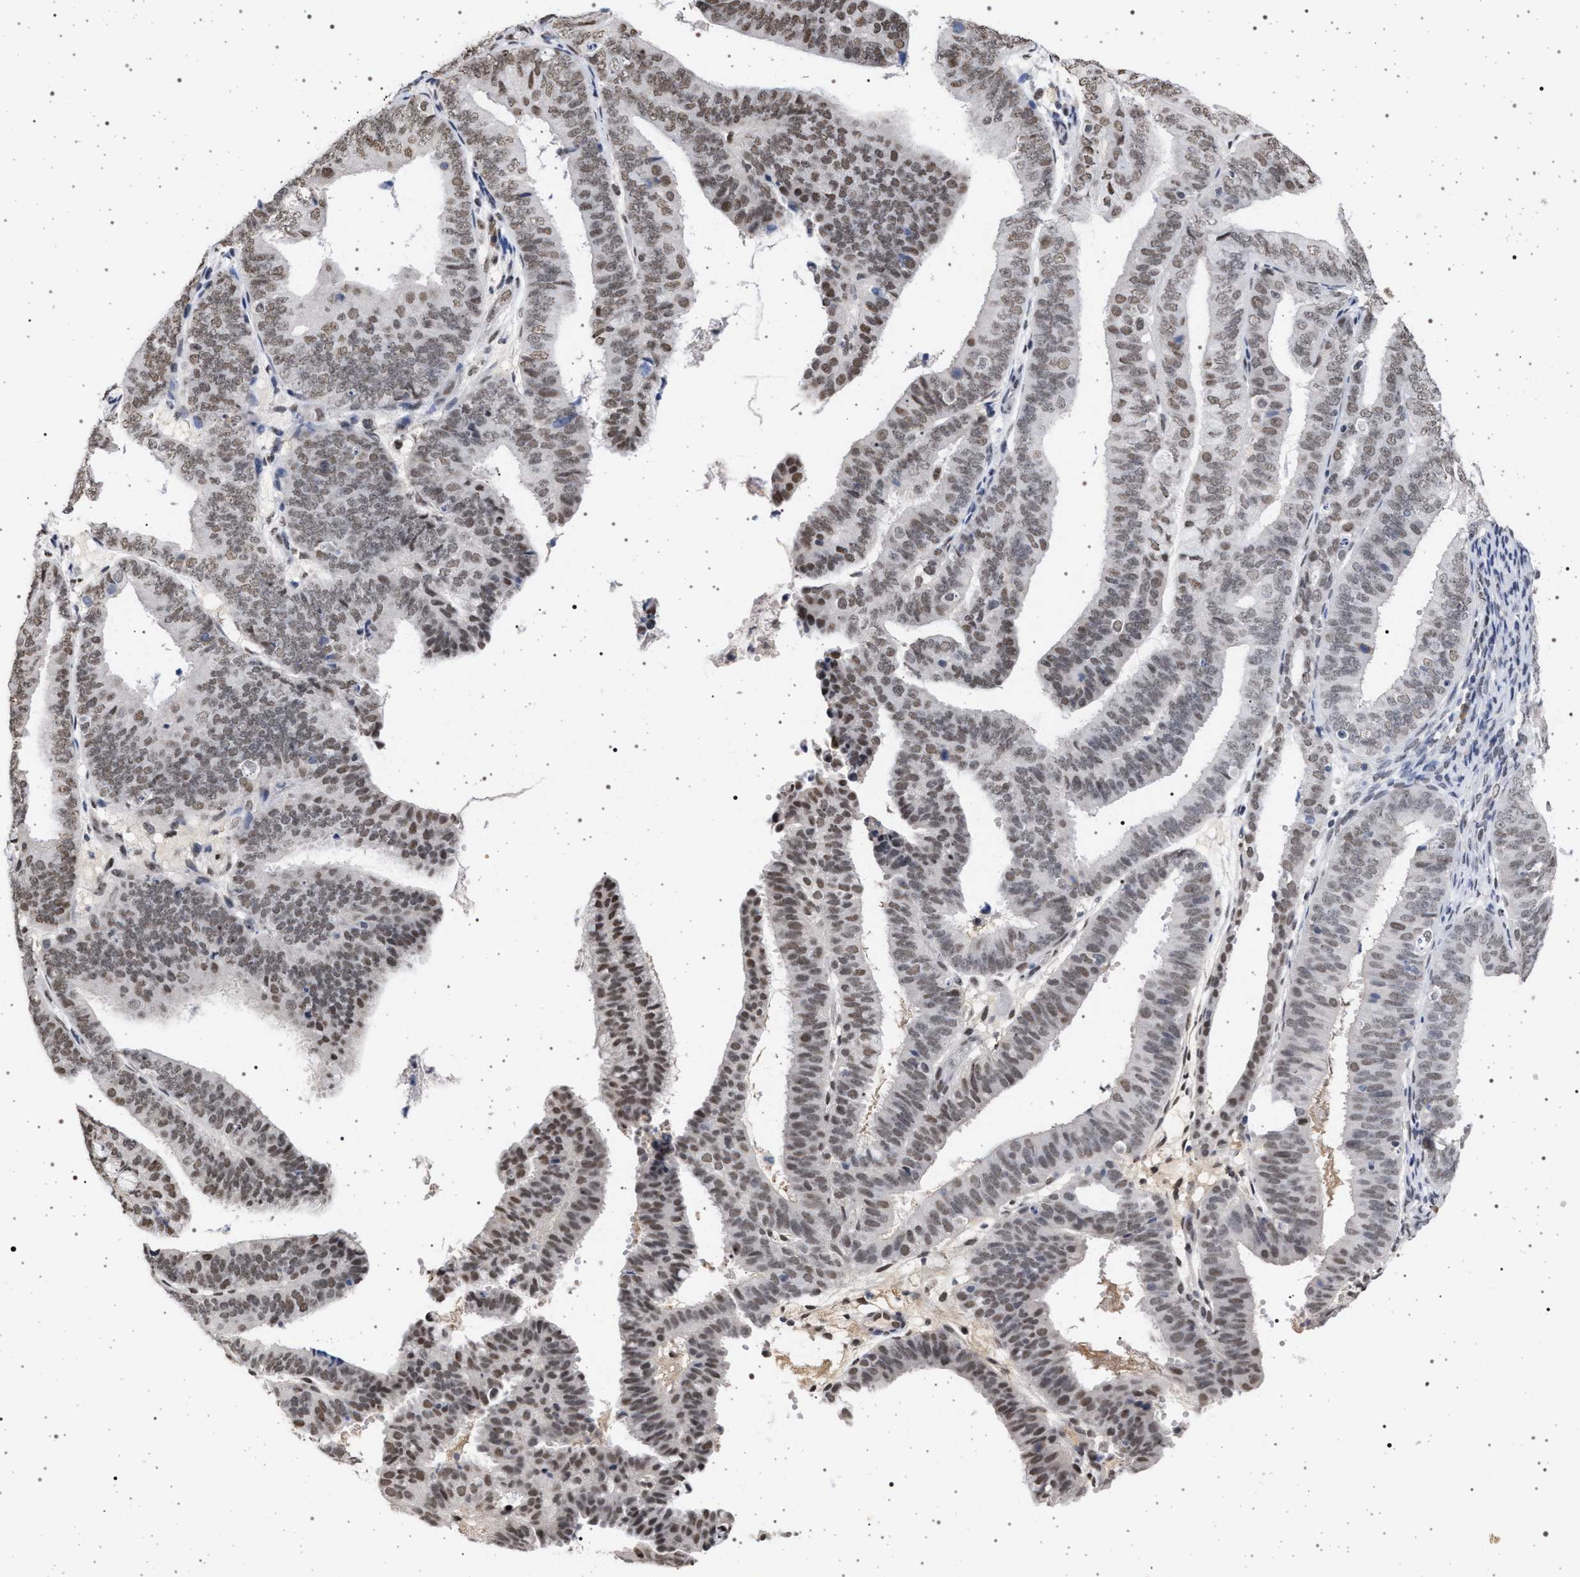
{"staining": {"intensity": "moderate", "quantity": ">75%", "location": "nuclear"}, "tissue": "endometrial cancer", "cell_type": "Tumor cells", "image_type": "cancer", "snomed": [{"axis": "morphology", "description": "Adenocarcinoma, NOS"}, {"axis": "topography", "description": "Endometrium"}], "caption": "Immunohistochemistry staining of endometrial cancer (adenocarcinoma), which demonstrates medium levels of moderate nuclear positivity in approximately >75% of tumor cells indicating moderate nuclear protein expression. The staining was performed using DAB (3,3'-diaminobenzidine) (brown) for protein detection and nuclei were counterstained in hematoxylin (blue).", "gene": "PHF12", "patient": {"sex": "female", "age": 63}}